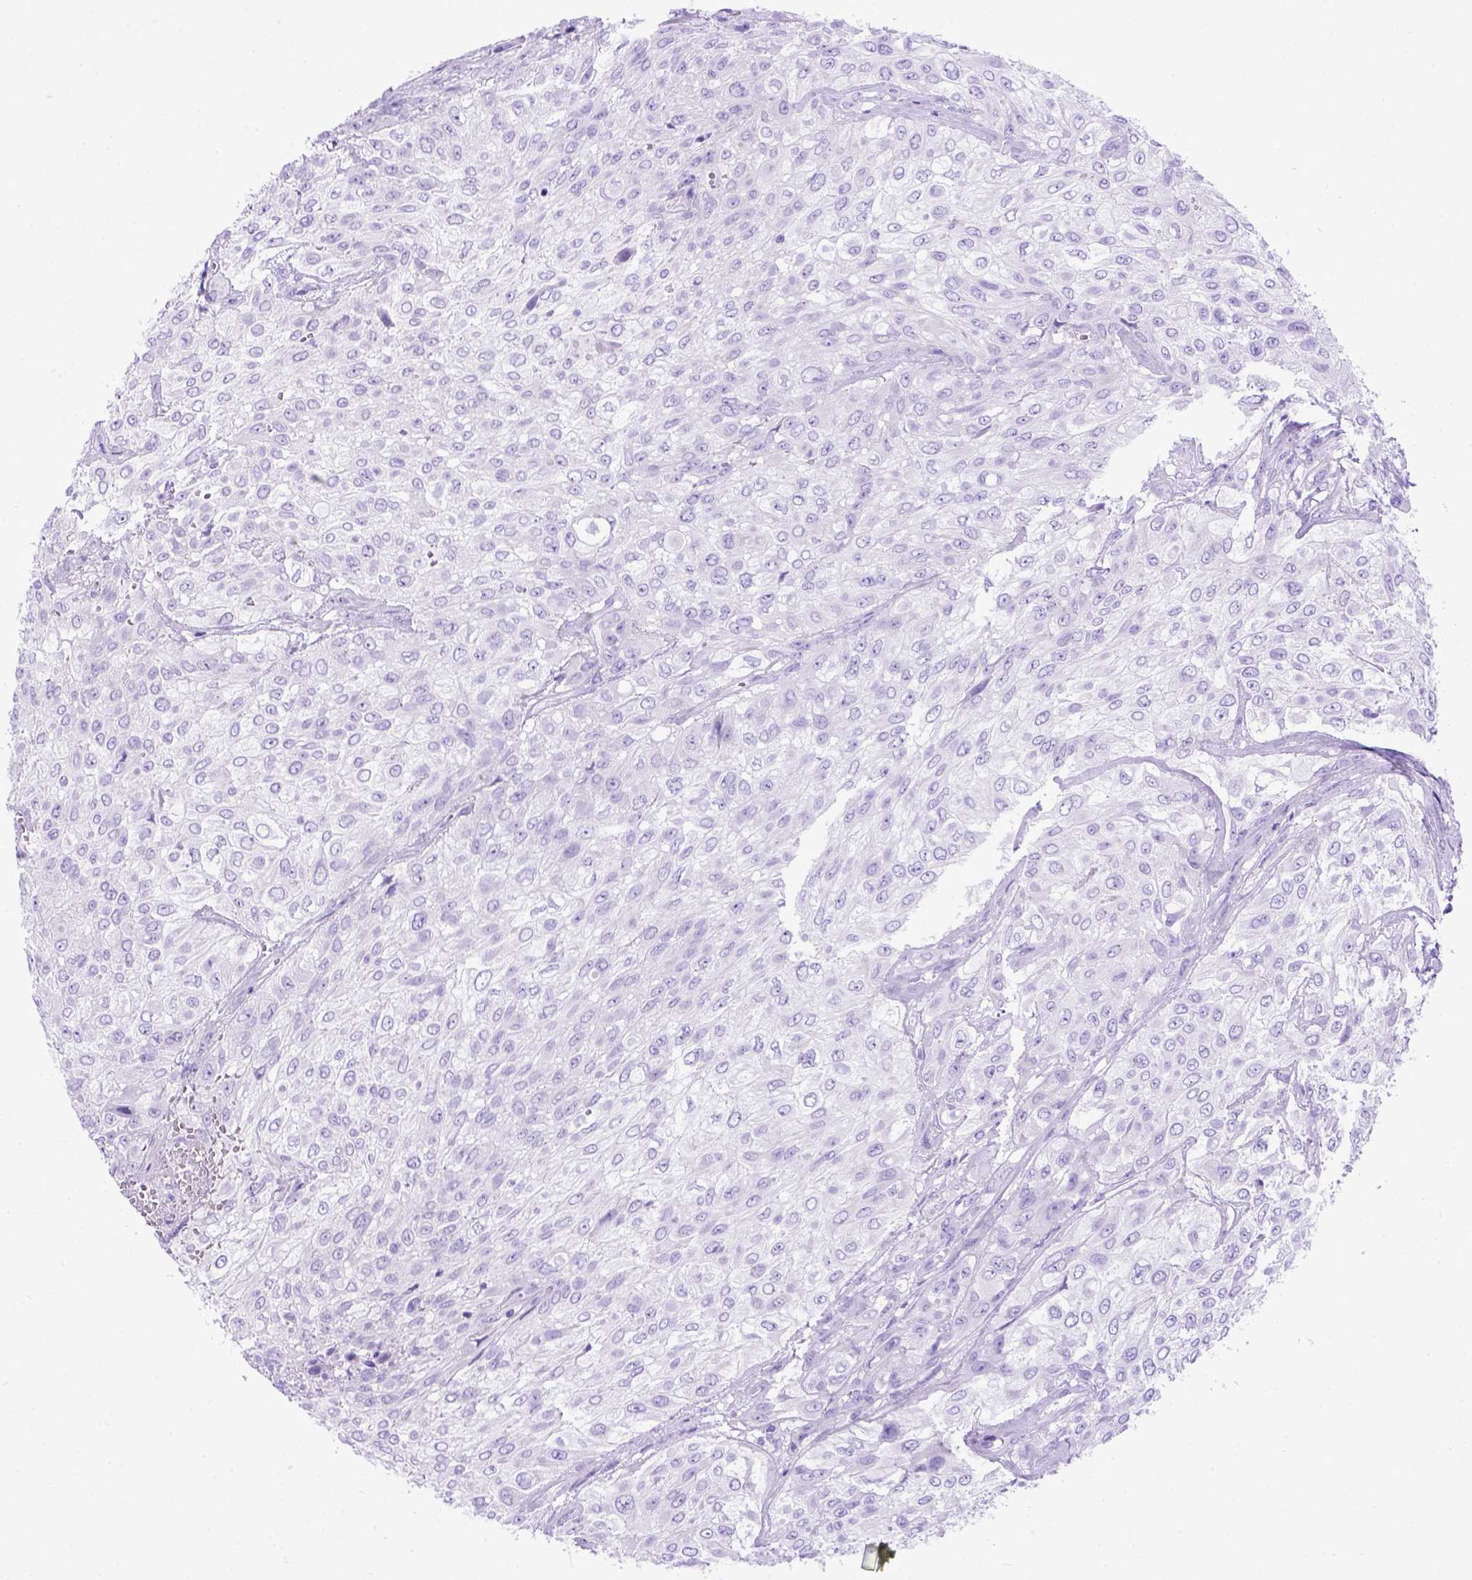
{"staining": {"intensity": "negative", "quantity": "none", "location": "none"}, "tissue": "urothelial cancer", "cell_type": "Tumor cells", "image_type": "cancer", "snomed": [{"axis": "morphology", "description": "Urothelial carcinoma, High grade"}, {"axis": "topography", "description": "Urinary bladder"}], "caption": "This is an IHC photomicrograph of high-grade urothelial carcinoma. There is no expression in tumor cells.", "gene": "MEOX2", "patient": {"sex": "male", "age": 57}}